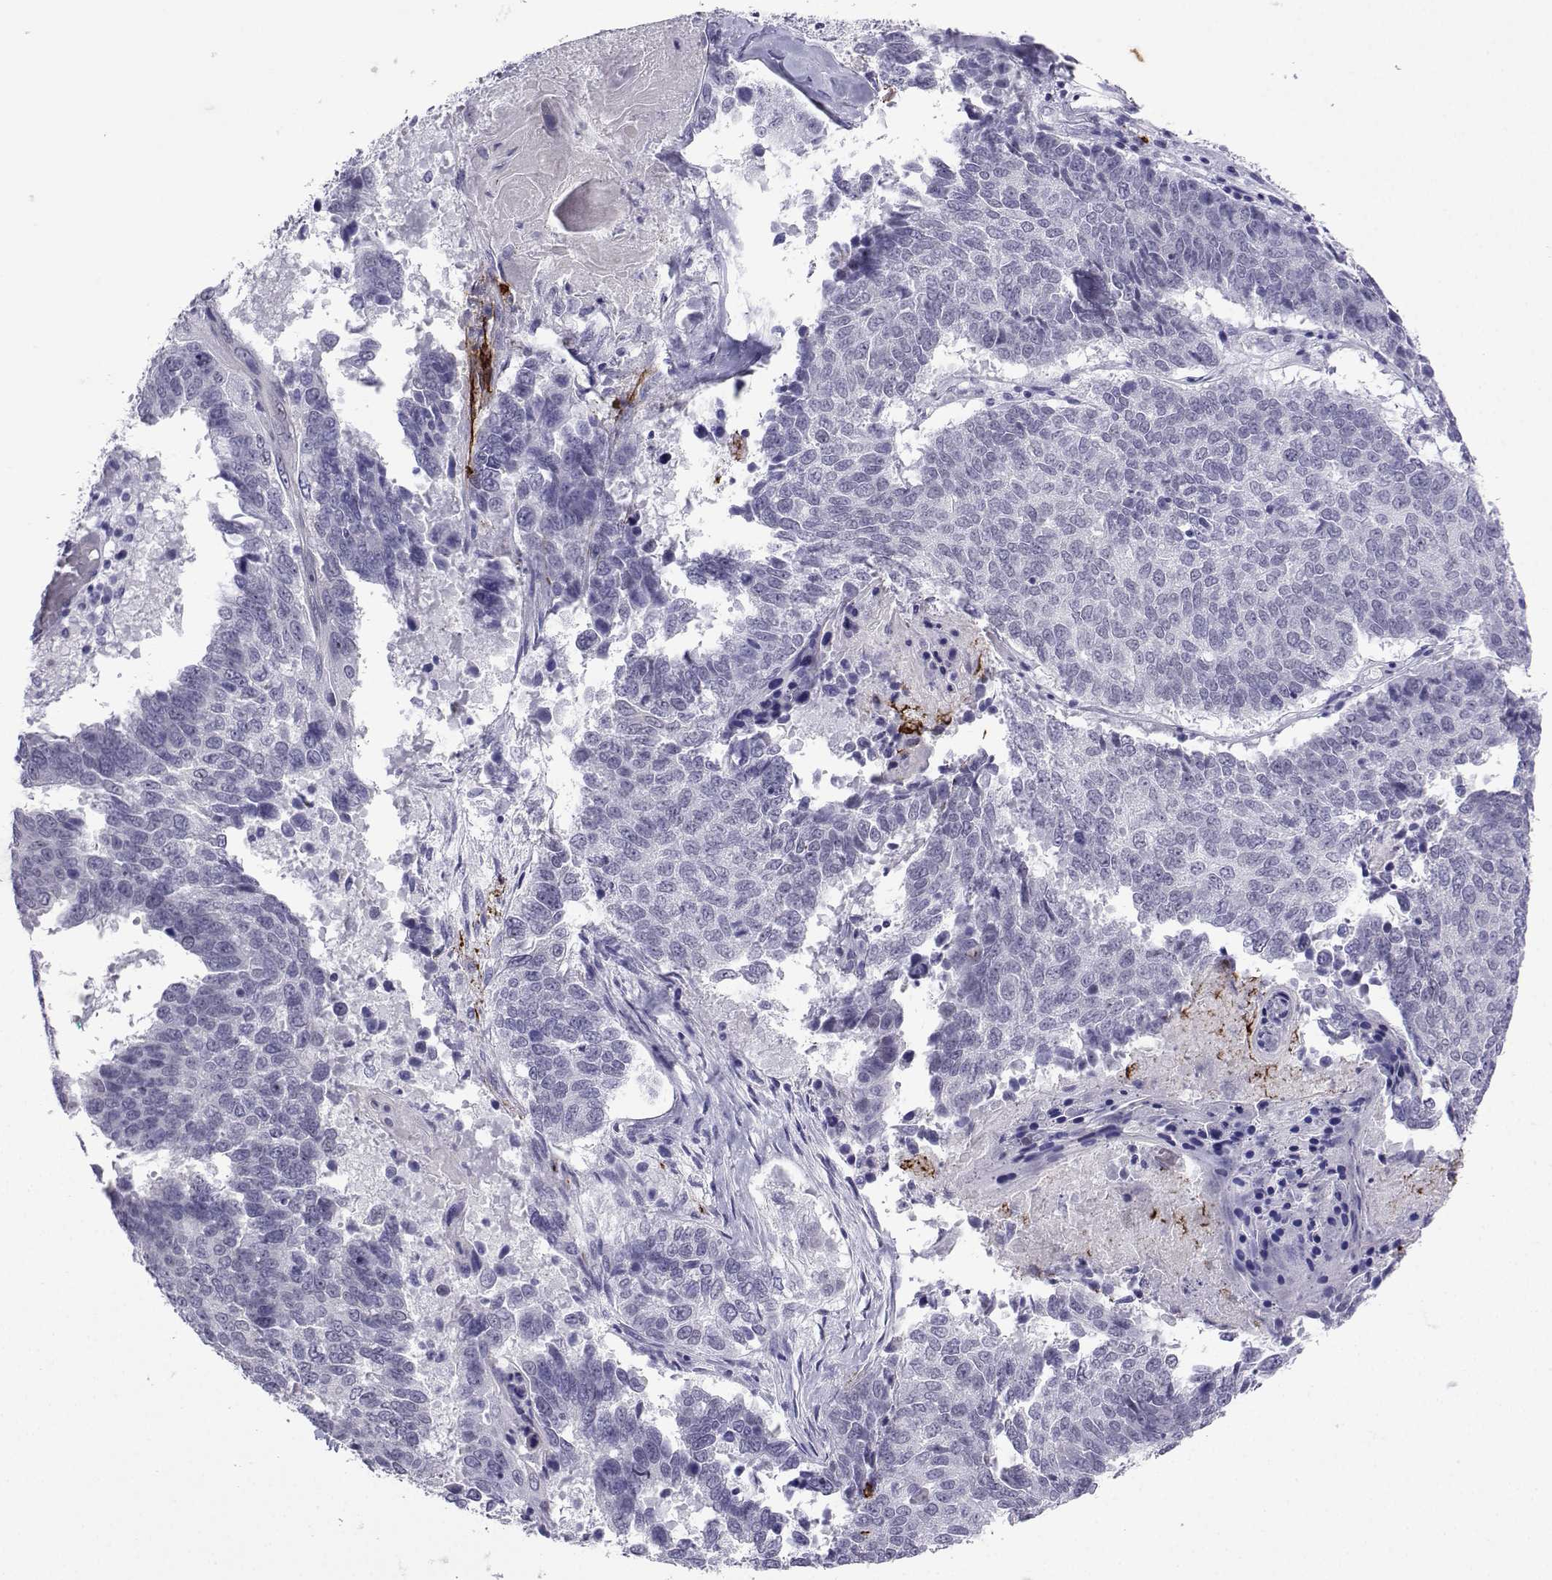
{"staining": {"intensity": "negative", "quantity": "none", "location": "none"}, "tissue": "lung cancer", "cell_type": "Tumor cells", "image_type": "cancer", "snomed": [{"axis": "morphology", "description": "Squamous cell carcinoma, NOS"}, {"axis": "topography", "description": "Lung"}], "caption": "A histopathology image of lung cancer stained for a protein shows no brown staining in tumor cells.", "gene": "LORICRIN", "patient": {"sex": "male", "age": 73}}